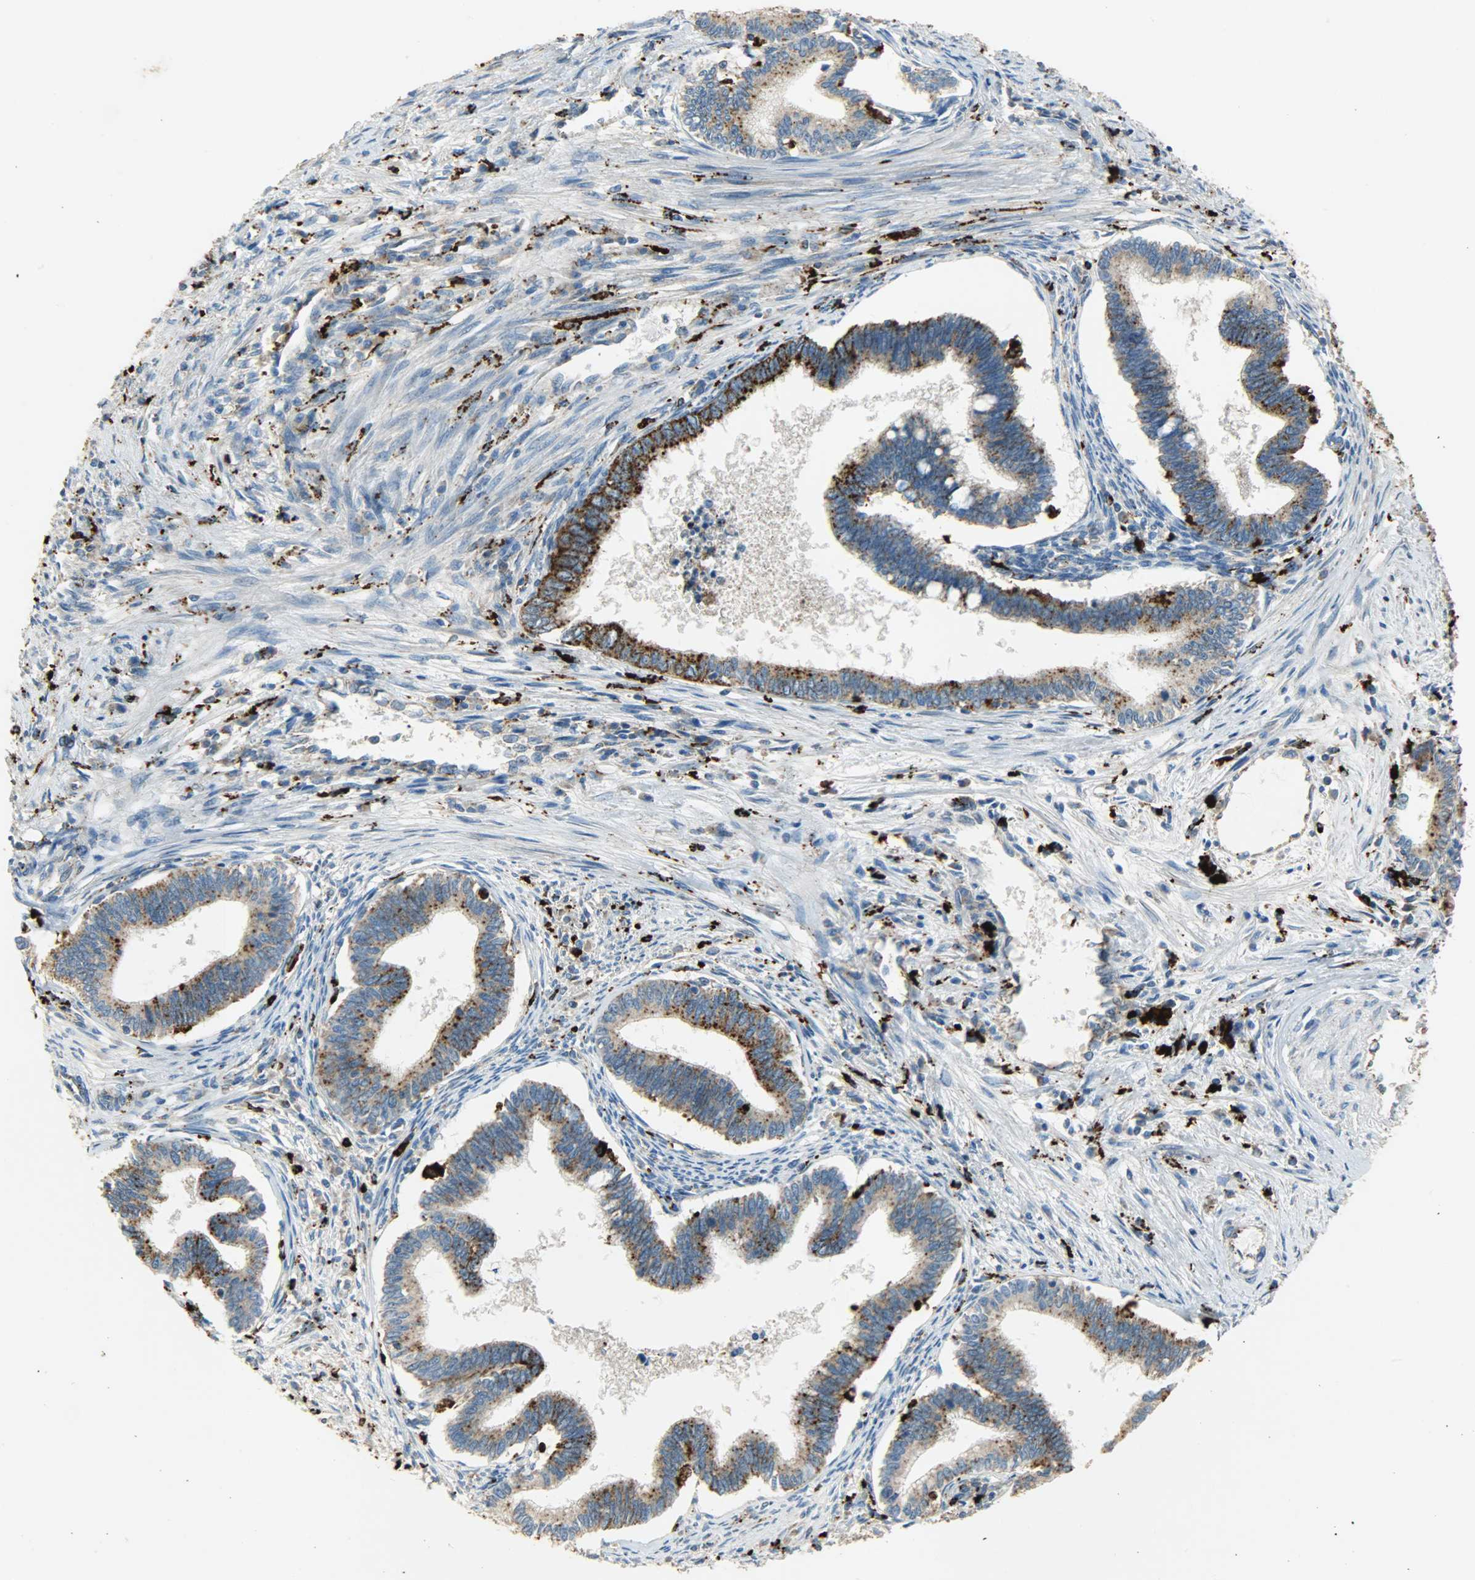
{"staining": {"intensity": "moderate", "quantity": "25%-75%", "location": "cytoplasmic/membranous"}, "tissue": "cervical cancer", "cell_type": "Tumor cells", "image_type": "cancer", "snomed": [{"axis": "morphology", "description": "Adenocarcinoma, NOS"}, {"axis": "topography", "description": "Cervix"}], "caption": "Human cervical cancer stained with a protein marker displays moderate staining in tumor cells.", "gene": "ASAH1", "patient": {"sex": "female", "age": 36}}